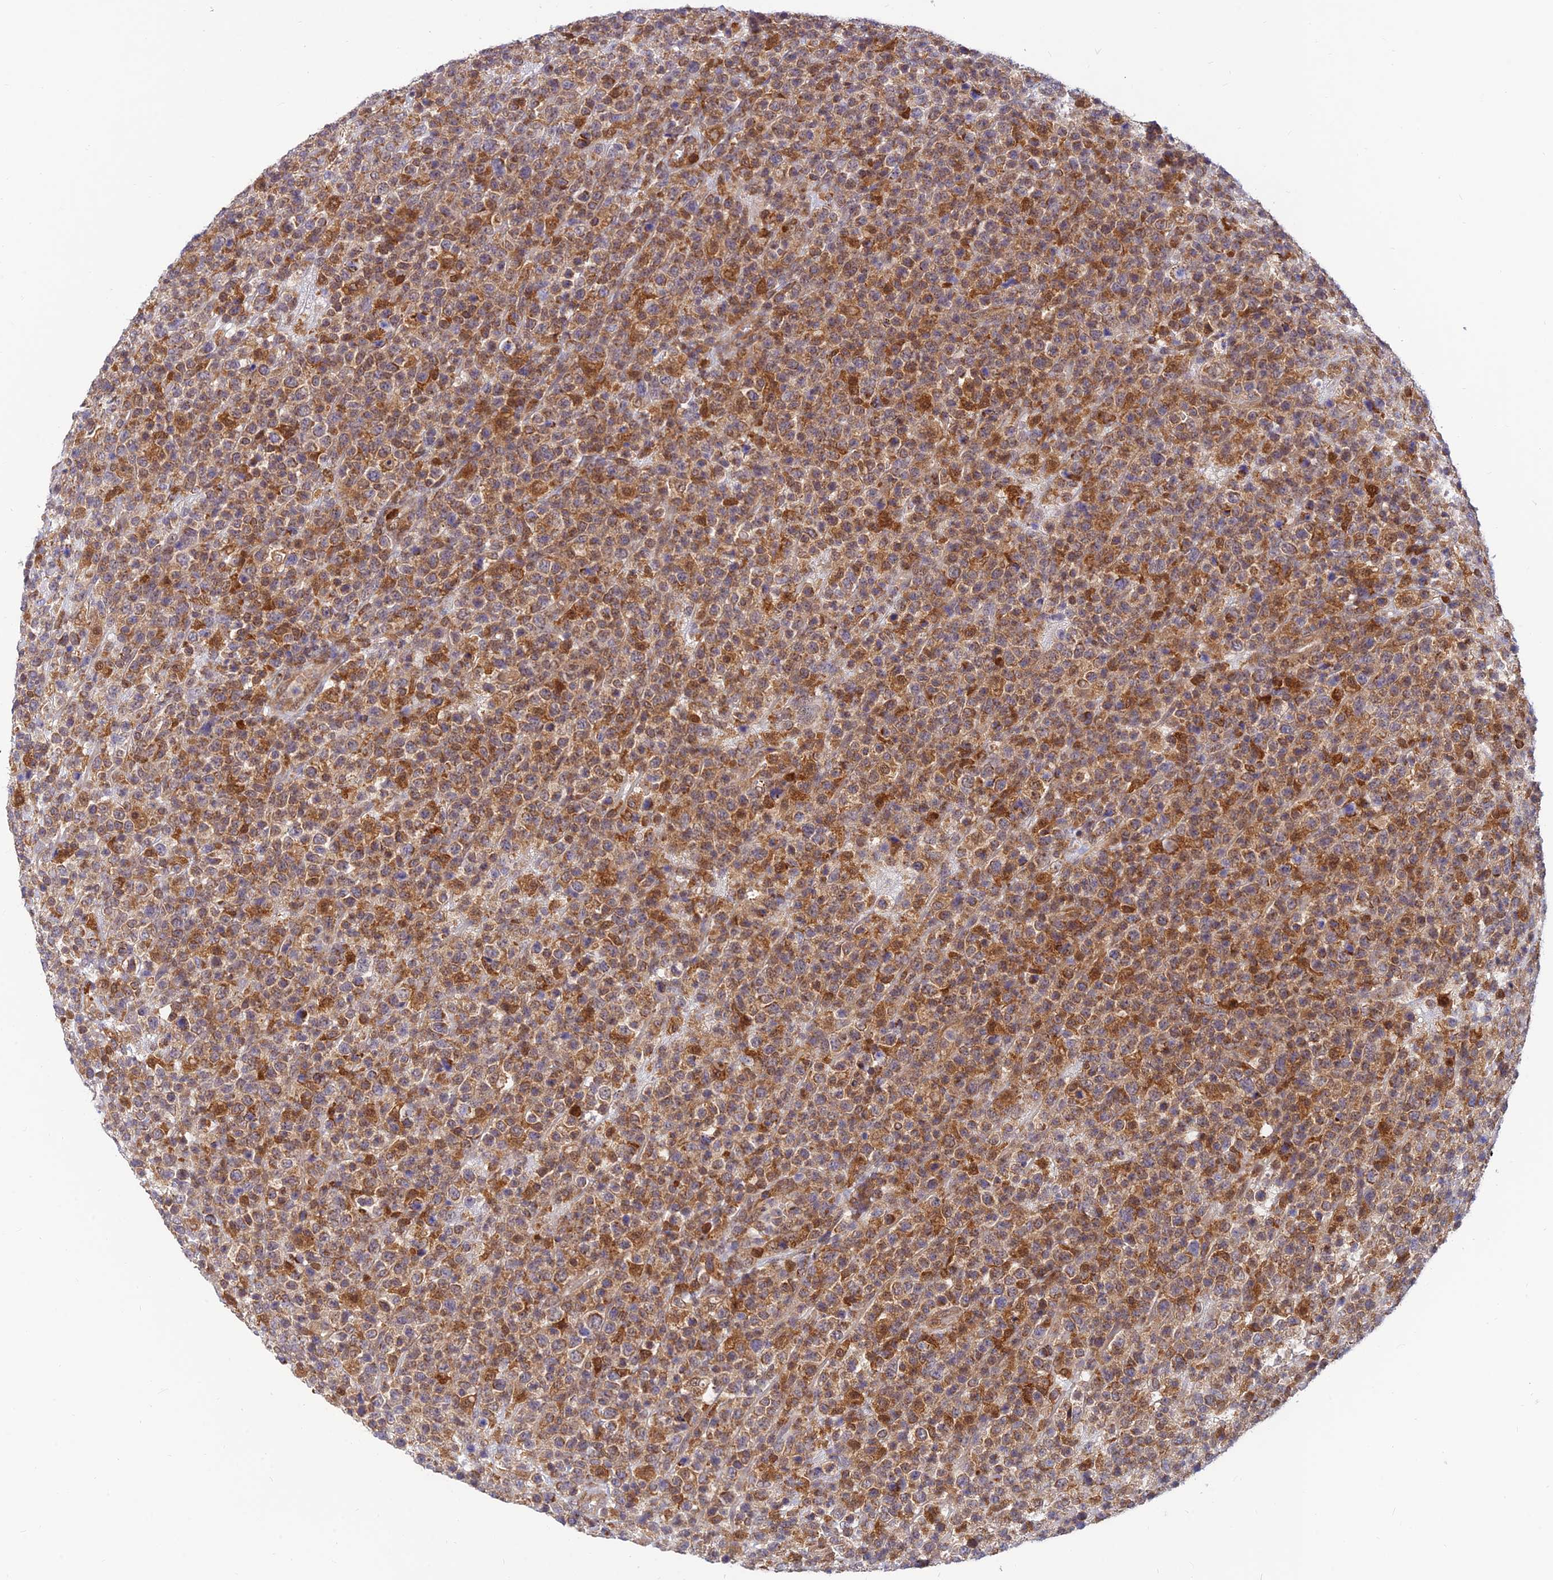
{"staining": {"intensity": "moderate", "quantity": ">75%", "location": "cytoplasmic/membranous"}, "tissue": "lymphoma", "cell_type": "Tumor cells", "image_type": "cancer", "snomed": [{"axis": "morphology", "description": "Malignant lymphoma, non-Hodgkin's type, High grade"}, {"axis": "topography", "description": "Colon"}], "caption": "The image displays a brown stain indicating the presence of a protein in the cytoplasmic/membranous of tumor cells in malignant lymphoma, non-Hodgkin's type (high-grade).", "gene": "LYSMD2", "patient": {"sex": "female", "age": 53}}